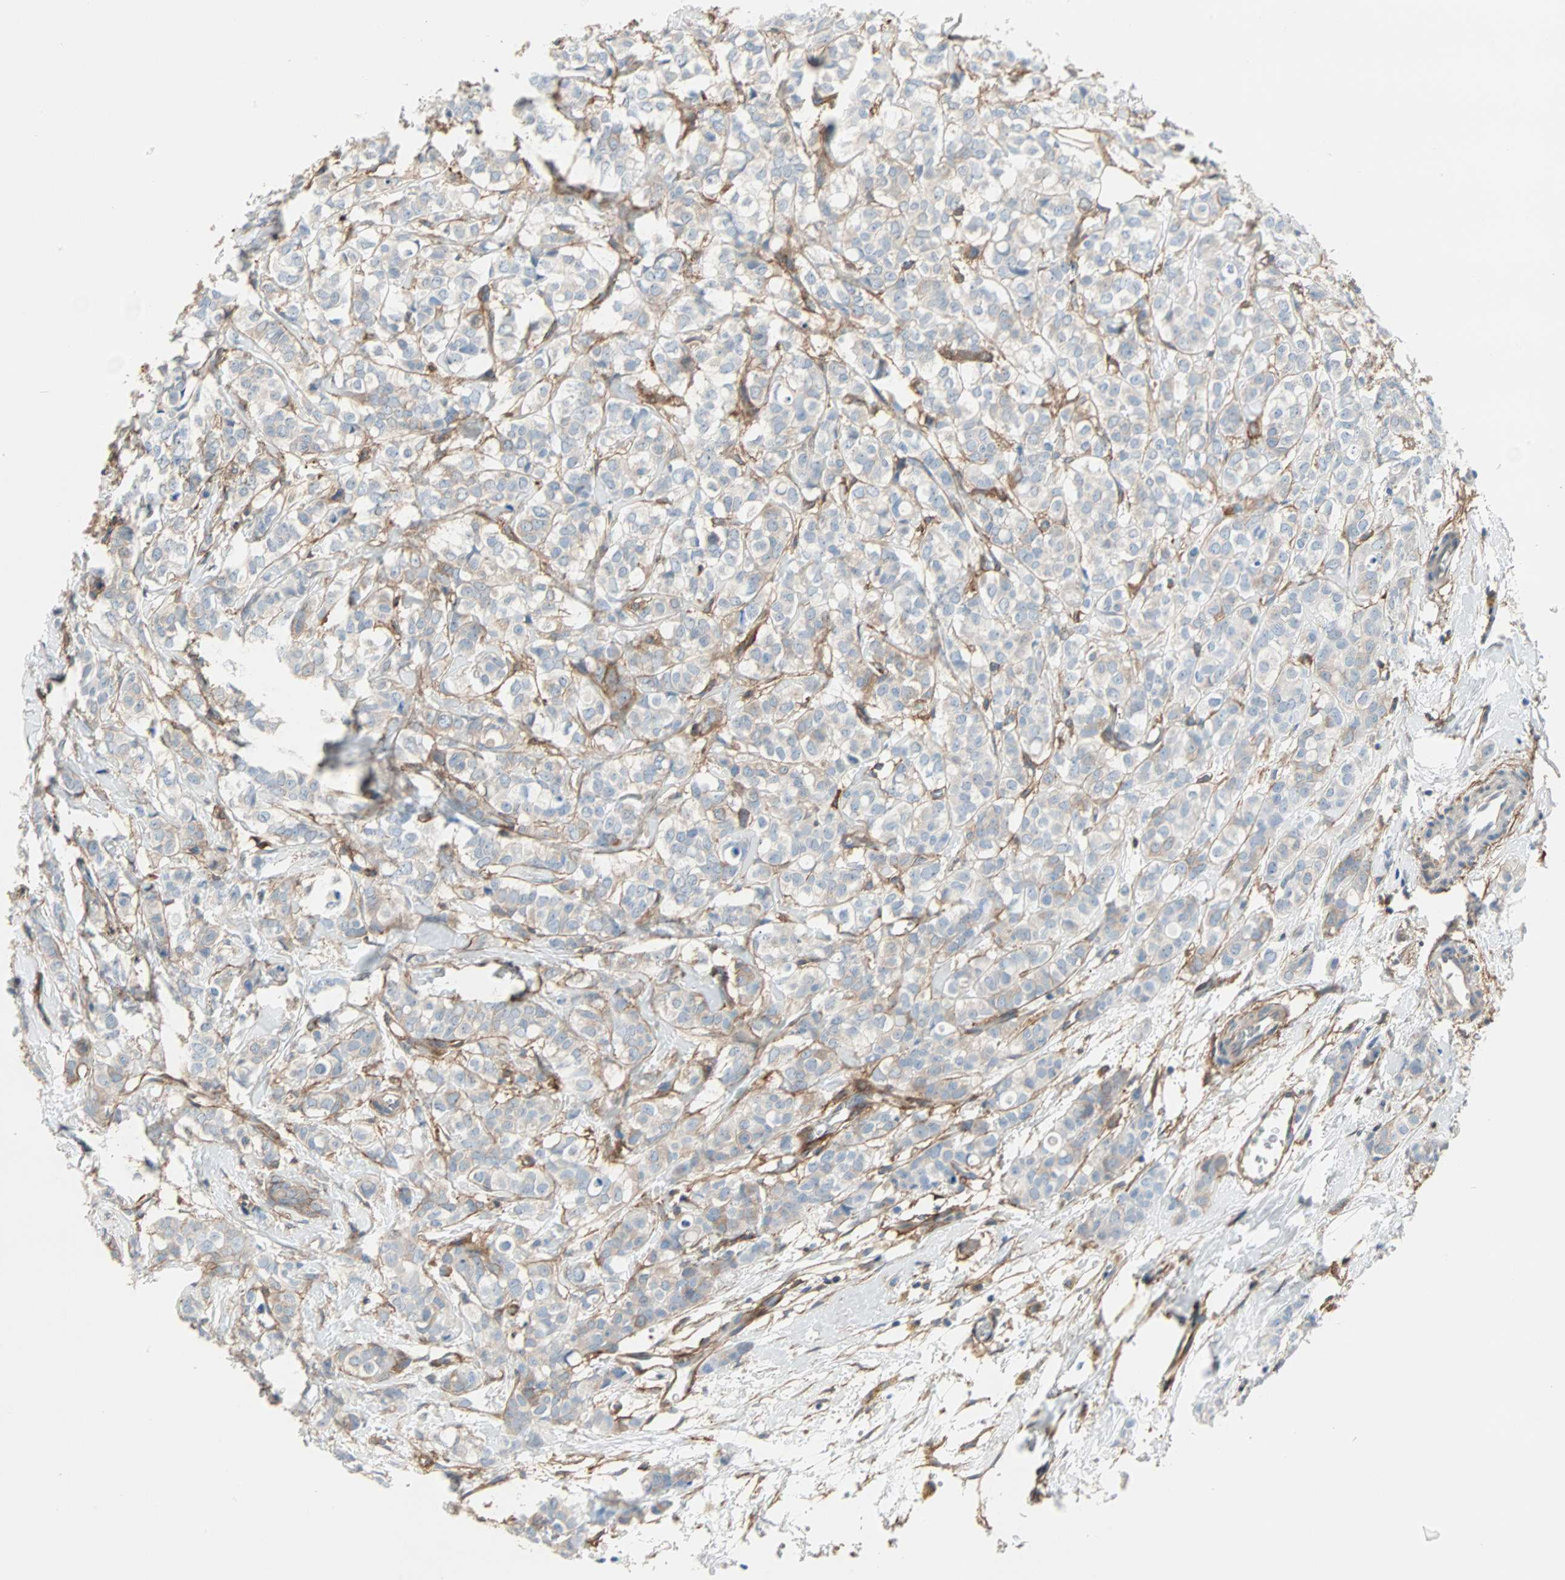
{"staining": {"intensity": "moderate", "quantity": ">75%", "location": "cytoplasmic/membranous"}, "tissue": "breast cancer", "cell_type": "Tumor cells", "image_type": "cancer", "snomed": [{"axis": "morphology", "description": "Lobular carcinoma"}, {"axis": "topography", "description": "Breast"}], "caption": "The immunohistochemical stain shows moderate cytoplasmic/membranous positivity in tumor cells of breast lobular carcinoma tissue. The staining was performed using DAB (3,3'-diaminobenzidine) to visualize the protein expression in brown, while the nuclei were stained in blue with hematoxylin (Magnification: 20x).", "gene": "EPB41L2", "patient": {"sex": "female", "age": 60}}